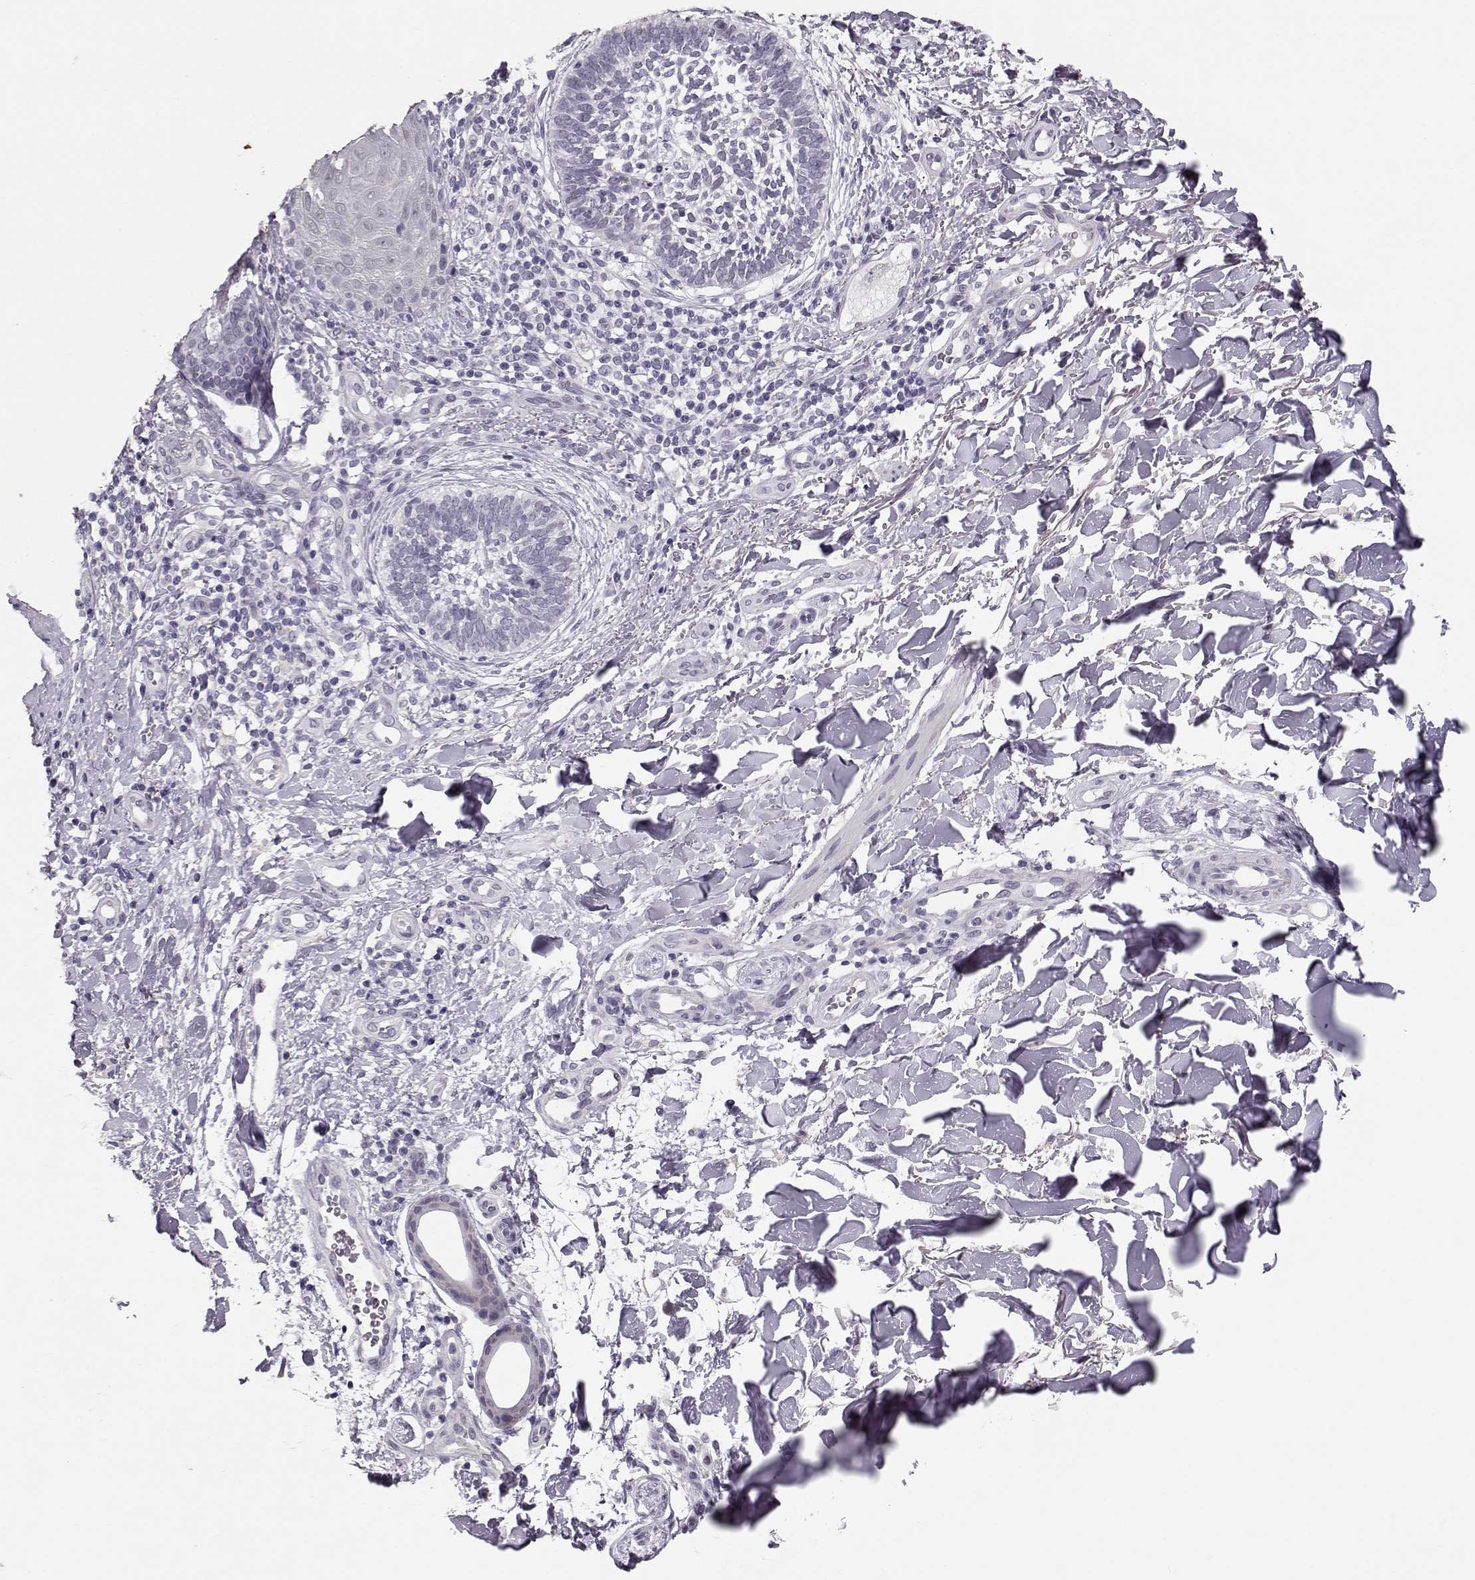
{"staining": {"intensity": "negative", "quantity": "none", "location": "none"}, "tissue": "skin cancer", "cell_type": "Tumor cells", "image_type": "cancer", "snomed": [{"axis": "morphology", "description": "Normal tissue, NOS"}, {"axis": "morphology", "description": "Basal cell carcinoma"}, {"axis": "topography", "description": "Skin"}], "caption": "Immunohistochemistry (IHC) of skin cancer (basal cell carcinoma) reveals no expression in tumor cells.", "gene": "POU1F1", "patient": {"sex": "male", "age": 46}}